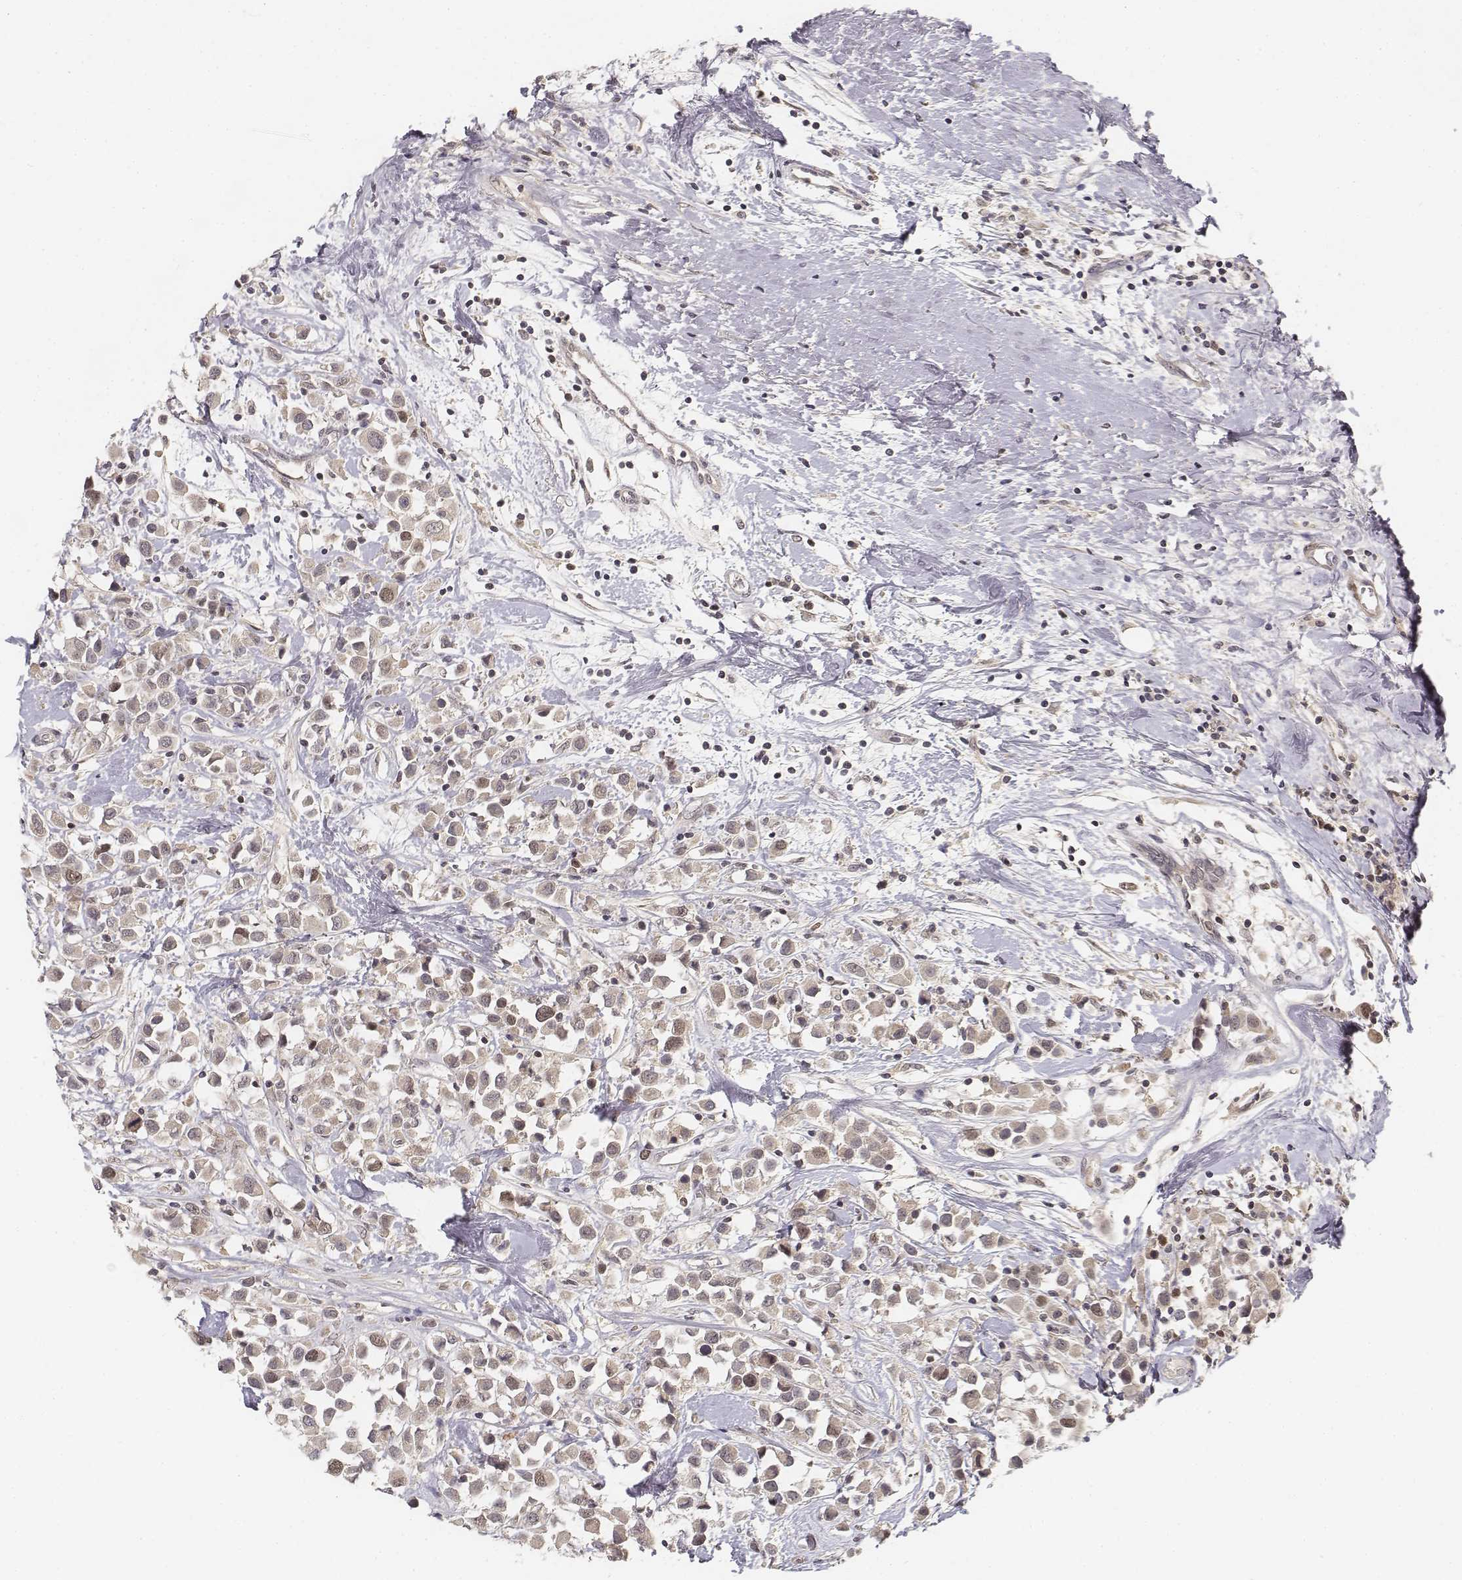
{"staining": {"intensity": "weak", "quantity": "<25%", "location": "nuclear"}, "tissue": "breast cancer", "cell_type": "Tumor cells", "image_type": "cancer", "snomed": [{"axis": "morphology", "description": "Duct carcinoma"}, {"axis": "topography", "description": "Breast"}], "caption": "Infiltrating ductal carcinoma (breast) was stained to show a protein in brown. There is no significant positivity in tumor cells.", "gene": "FANCD2", "patient": {"sex": "female", "age": 61}}